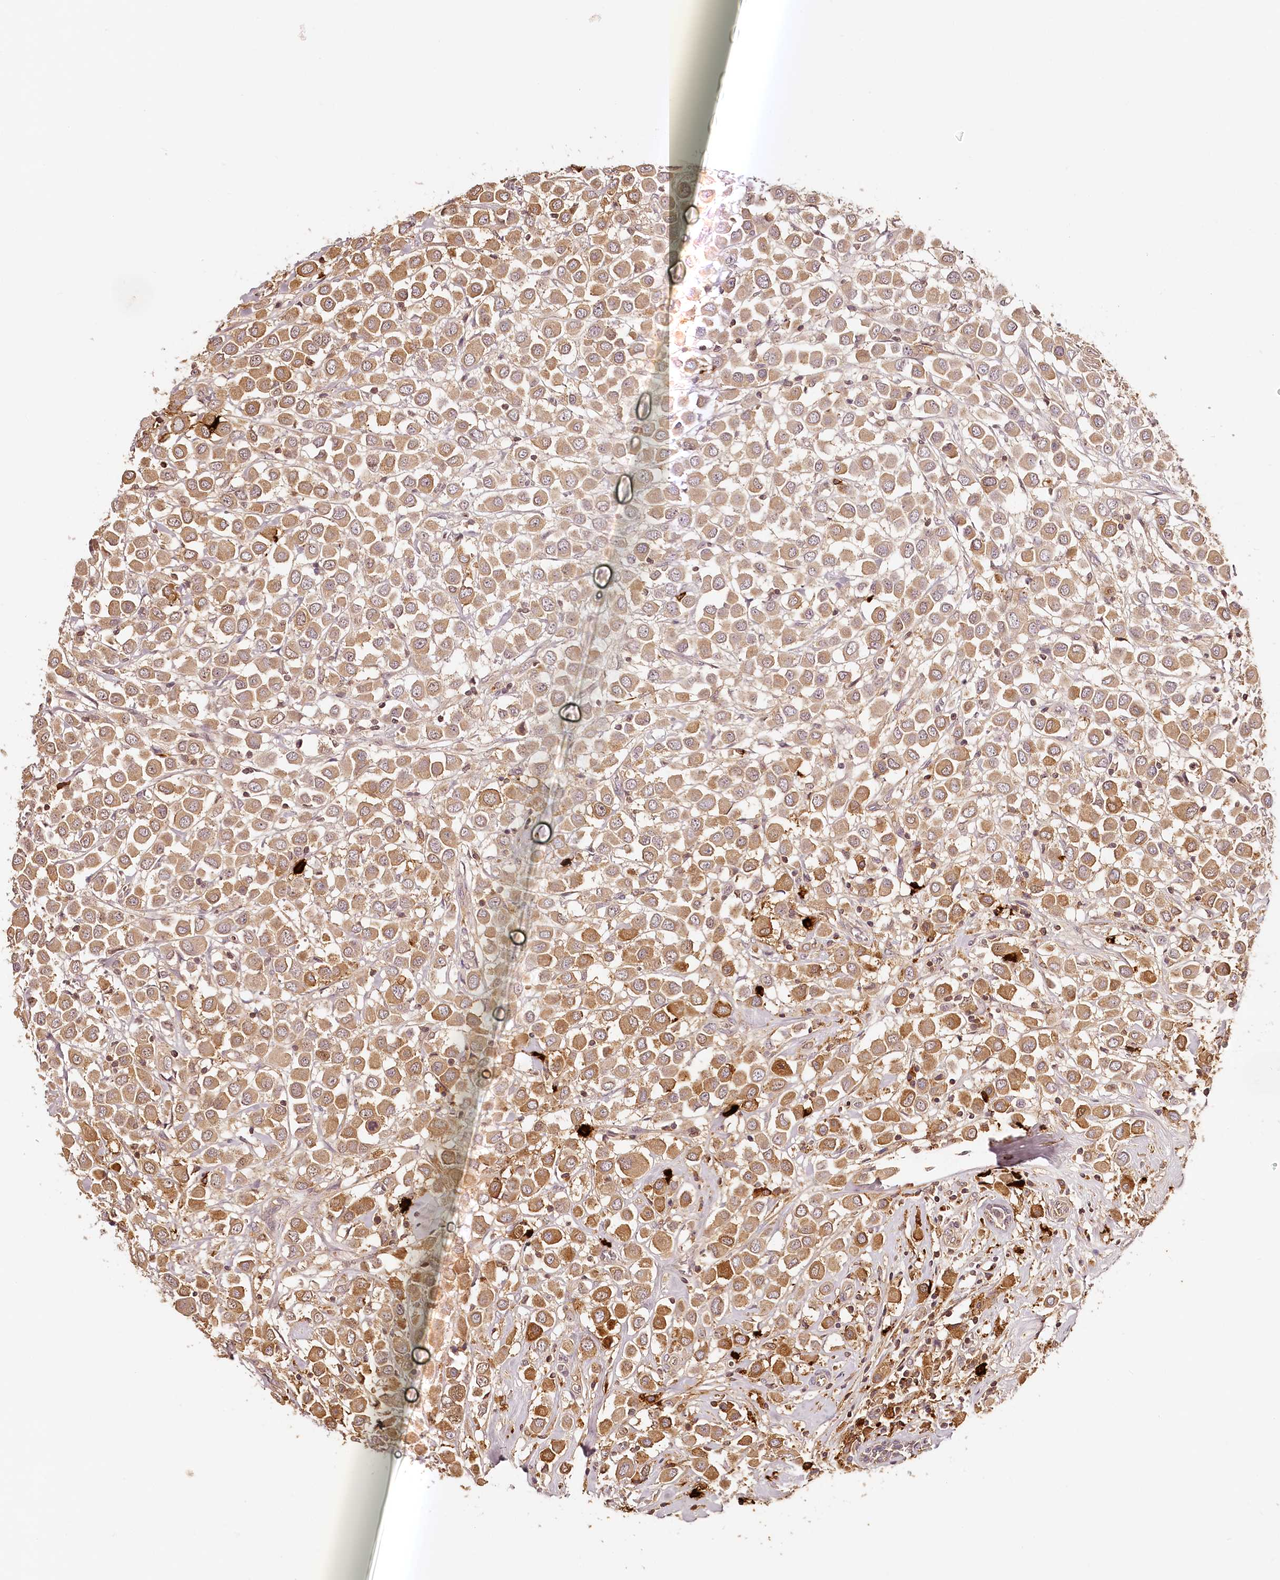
{"staining": {"intensity": "moderate", "quantity": "25%-75%", "location": "cytoplasmic/membranous"}, "tissue": "breast cancer", "cell_type": "Tumor cells", "image_type": "cancer", "snomed": [{"axis": "morphology", "description": "Duct carcinoma"}, {"axis": "topography", "description": "Breast"}], "caption": "Breast cancer stained for a protein reveals moderate cytoplasmic/membranous positivity in tumor cells.", "gene": "SYNGR1", "patient": {"sex": "female", "age": 61}}